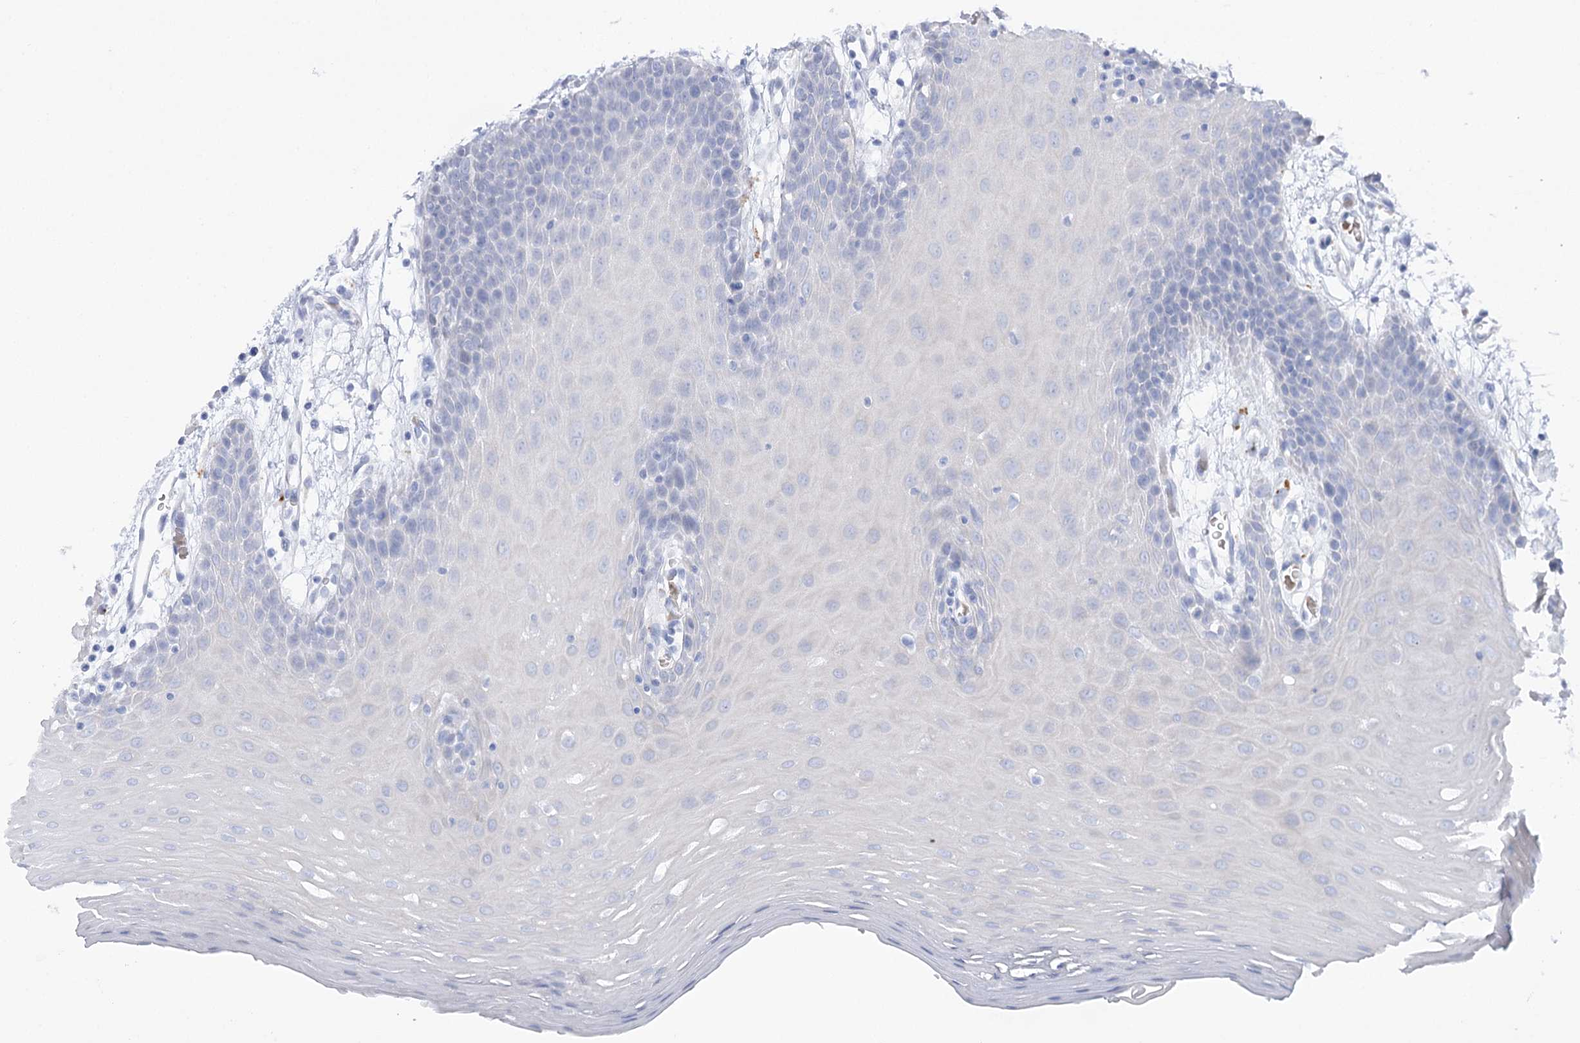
{"staining": {"intensity": "negative", "quantity": "none", "location": "none"}, "tissue": "oral mucosa", "cell_type": "Squamous epithelial cells", "image_type": "normal", "snomed": [{"axis": "morphology", "description": "Normal tissue, NOS"}, {"axis": "topography", "description": "Skeletal muscle"}, {"axis": "topography", "description": "Oral tissue"}, {"axis": "topography", "description": "Salivary gland"}, {"axis": "topography", "description": "Peripheral nerve tissue"}], "caption": "Micrograph shows no protein expression in squamous epithelial cells of unremarkable oral mucosa. The staining is performed using DAB (3,3'-diaminobenzidine) brown chromogen with nuclei counter-stained in using hematoxylin.", "gene": "SIAE", "patient": {"sex": "male", "age": 54}}